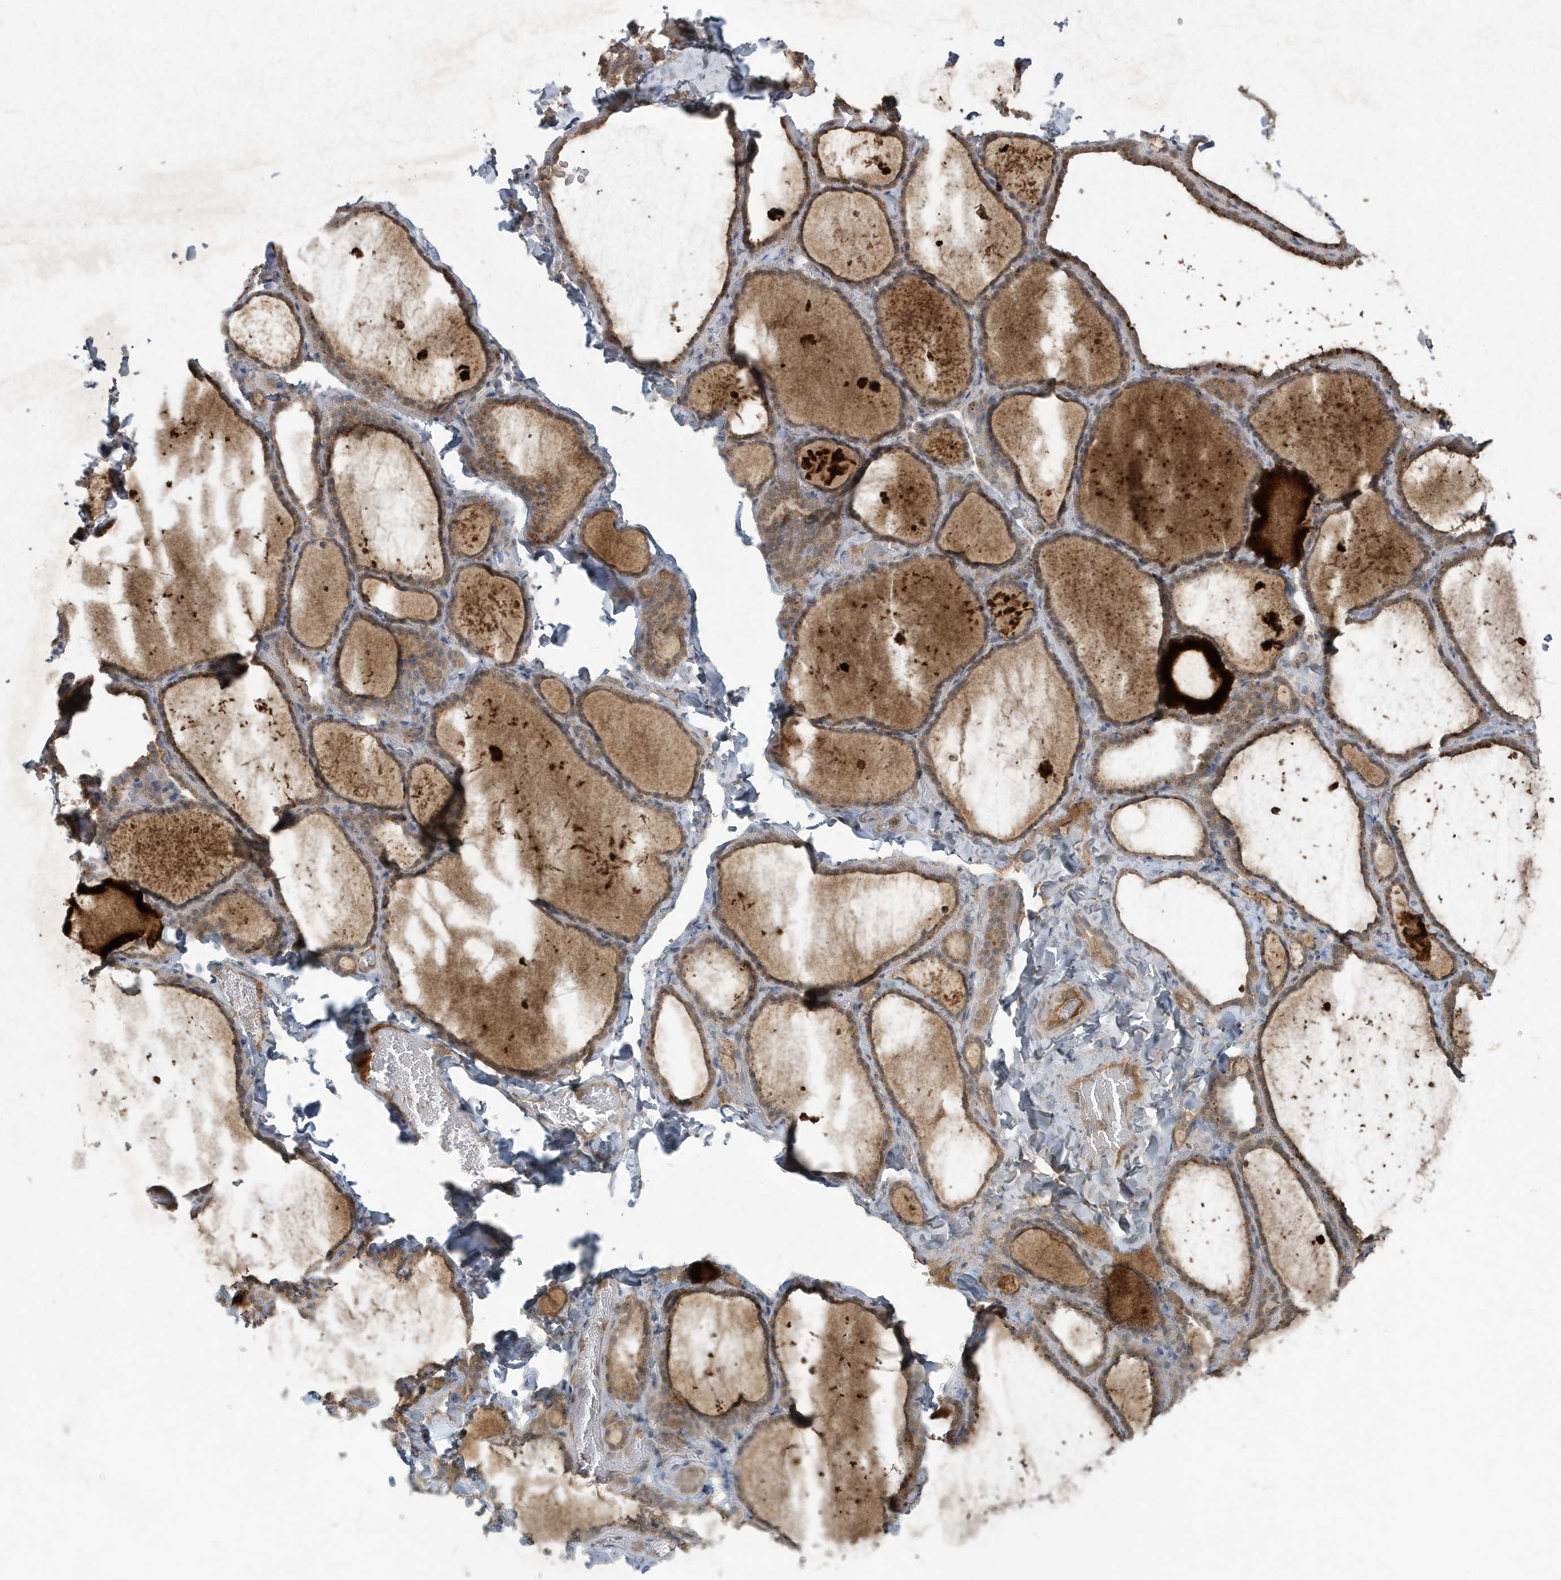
{"staining": {"intensity": "moderate", "quantity": ">75%", "location": "cytoplasmic/membranous"}, "tissue": "thyroid gland", "cell_type": "Glandular cells", "image_type": "normal", "snomed": [{"axis": "morphology", "description": "Normal tissue, NOS"}, {"axis": "topography", "description": "Thyroid gland"}], "caption": "The micrograph shows immunohistochemical staining of benign thyroid gland. There is moderate cytoplasmic/membranous expression is present in about >75% of glandular cells. The protein is shown in brown color, while the nuclei are stained blue.", "gene": "C1RL", "patient": {"sex": "female", "age": 22}}